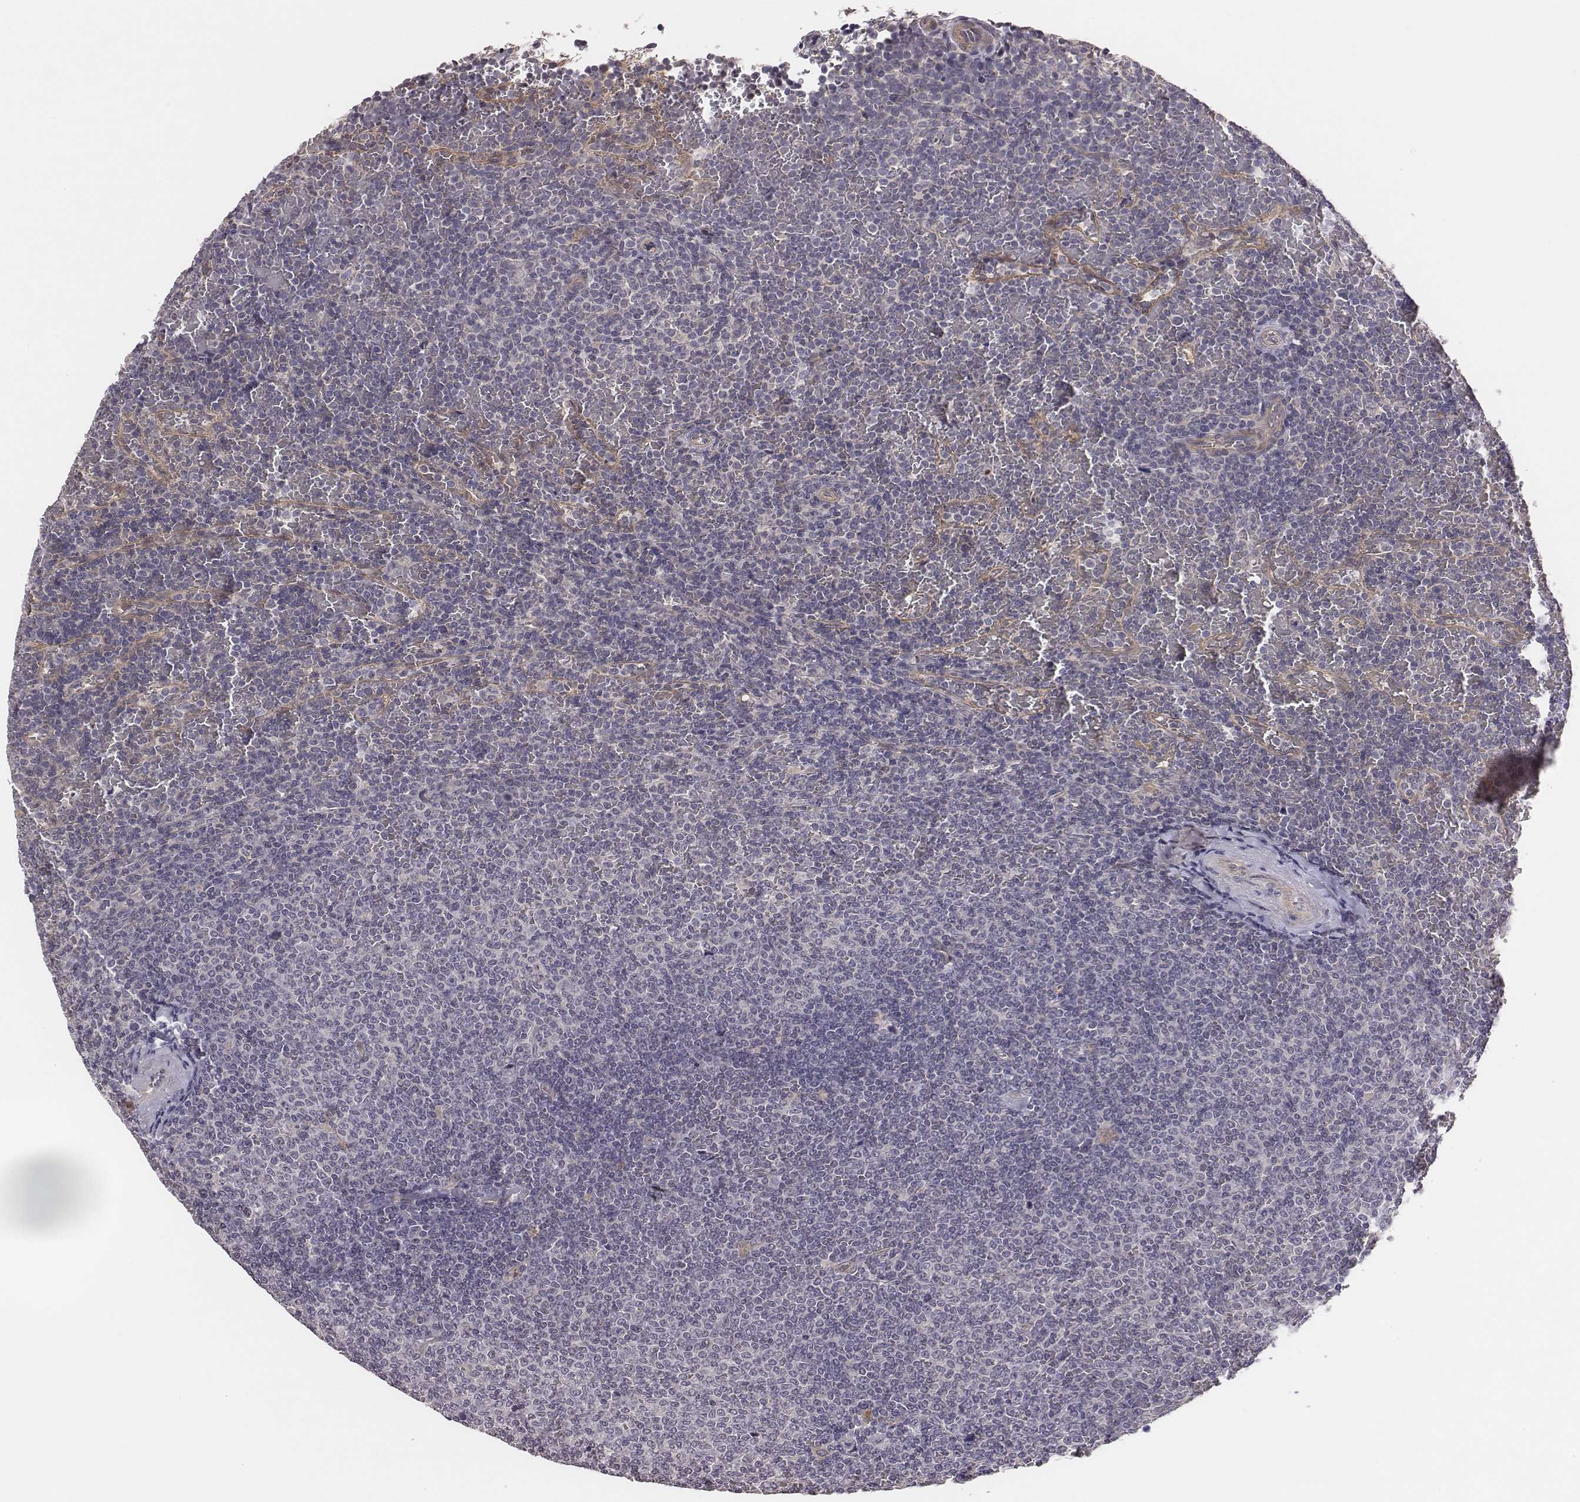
{"staining": {"intensity": "negative", "quantity": "none", "location": "none"}, "tissue": "lymphoma", "cell_type": "Tumor cells", "image_type": "cancer", "snomed": [{"axis": "morphology", "description": "Malignant lymphoma, non-Hodgkin's type, Low grade"}, {"axis": "topography", "description": "Spleen"}], "caption": "Protein analysis of malignant lymphoma, non-Hodgkin's type (low-grade) demonstrates no significant positivity in tumor cells.", "gene": "SCARF1", "patient": {"sex": "female", "age": 77}}